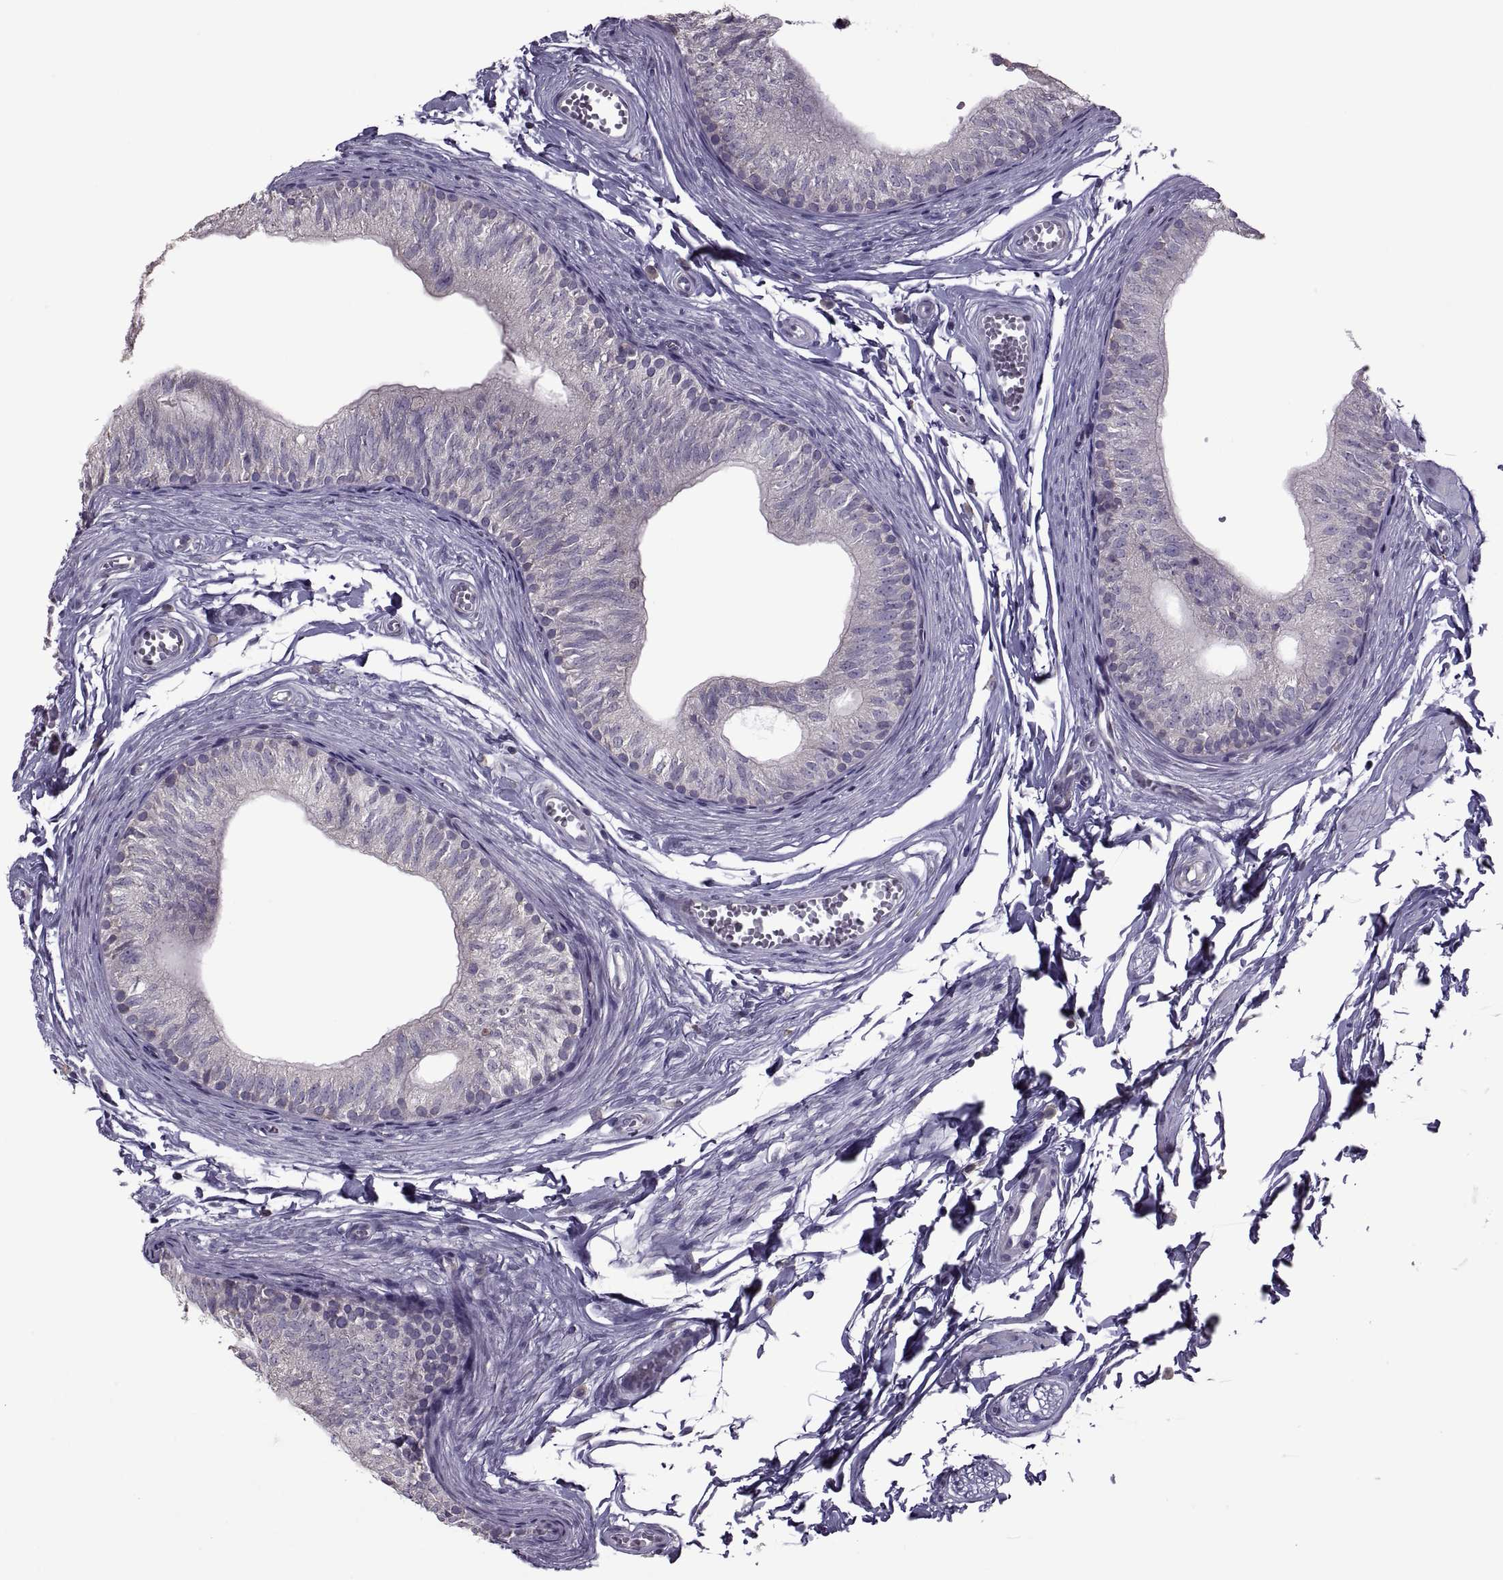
{"staining": {"intensity": "negative", "quantity": "none", "location": "none"}, "tissue": "epididymis", "cell_type": "Glandular cells", "image_type": "normal", "snomed": [{"axis": "morphology", "description": "Normal tissue, NOS"}, {"axis": "topography", "description": "Epididymis"}], "caption": "This is a micrograph of immunohistochemistry (IHC) staining of benign epididymis, which shows no staining in glandular cells.", "gene": "PABPC1", "patient": {"sex": "male", "age": 22}}